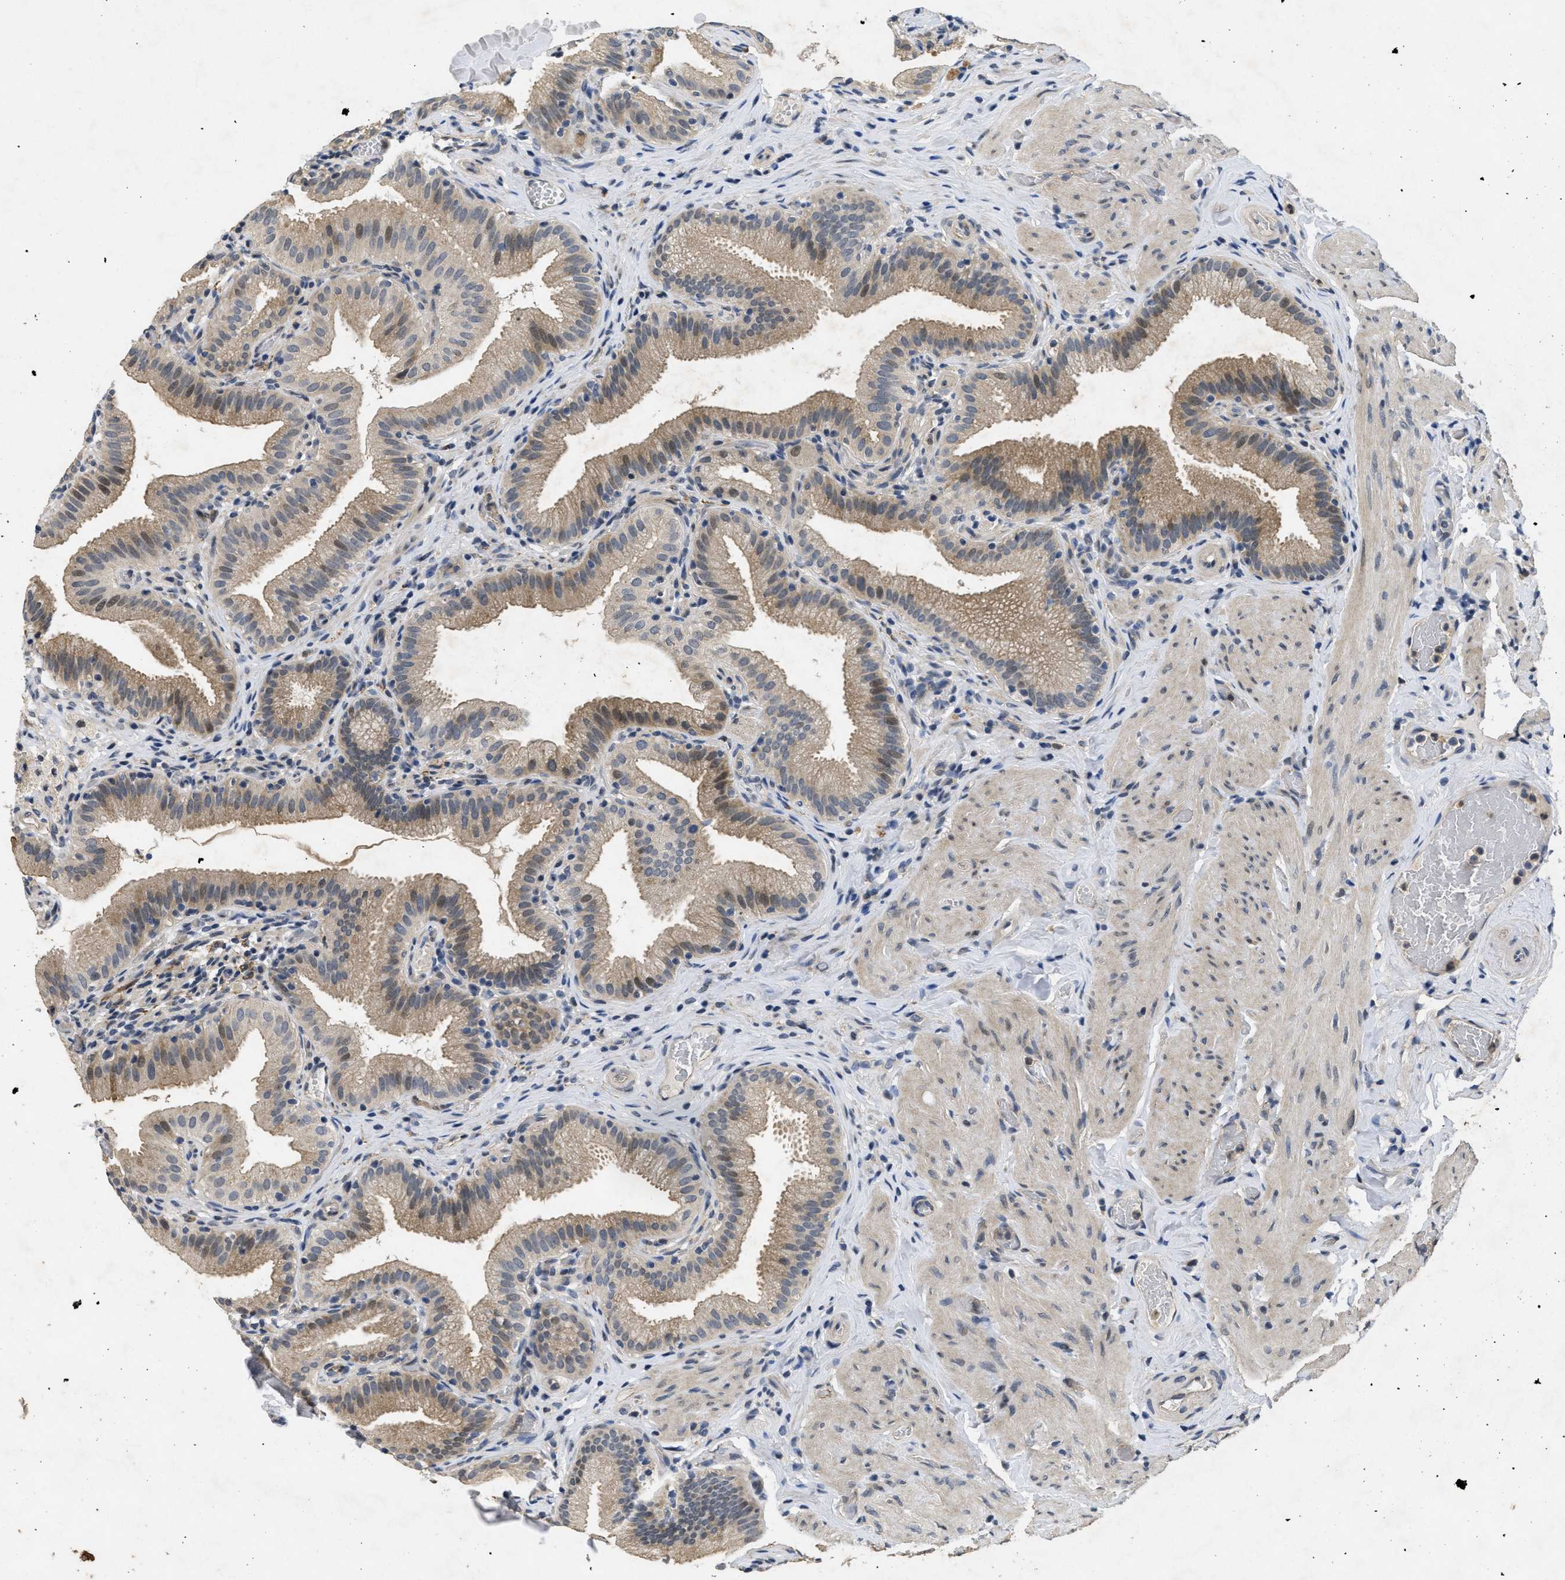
{"staining": {"intensity": "moderate", "quantity": "<25%", "location": "cytoplasmic/membranous,nuclear"}, "tissue": "gallbladder", "cell_type": "Glandular cells", "image_type": "normal", "snomed": [{"axis": "morphology", "description": "Normal tissue, NOS"}, {"axis": "topography", "description": "Gallbladder"}], "caption": "This micrograph demonstrates immunohistochemistry staining of benign gallbladder, with low moderate cytoplasmic/membranous,nuclear positivity in approximately <25% of glandular cells.", "gene": "PAPOLG", "patient": {"sex": "male", "age": 54}}